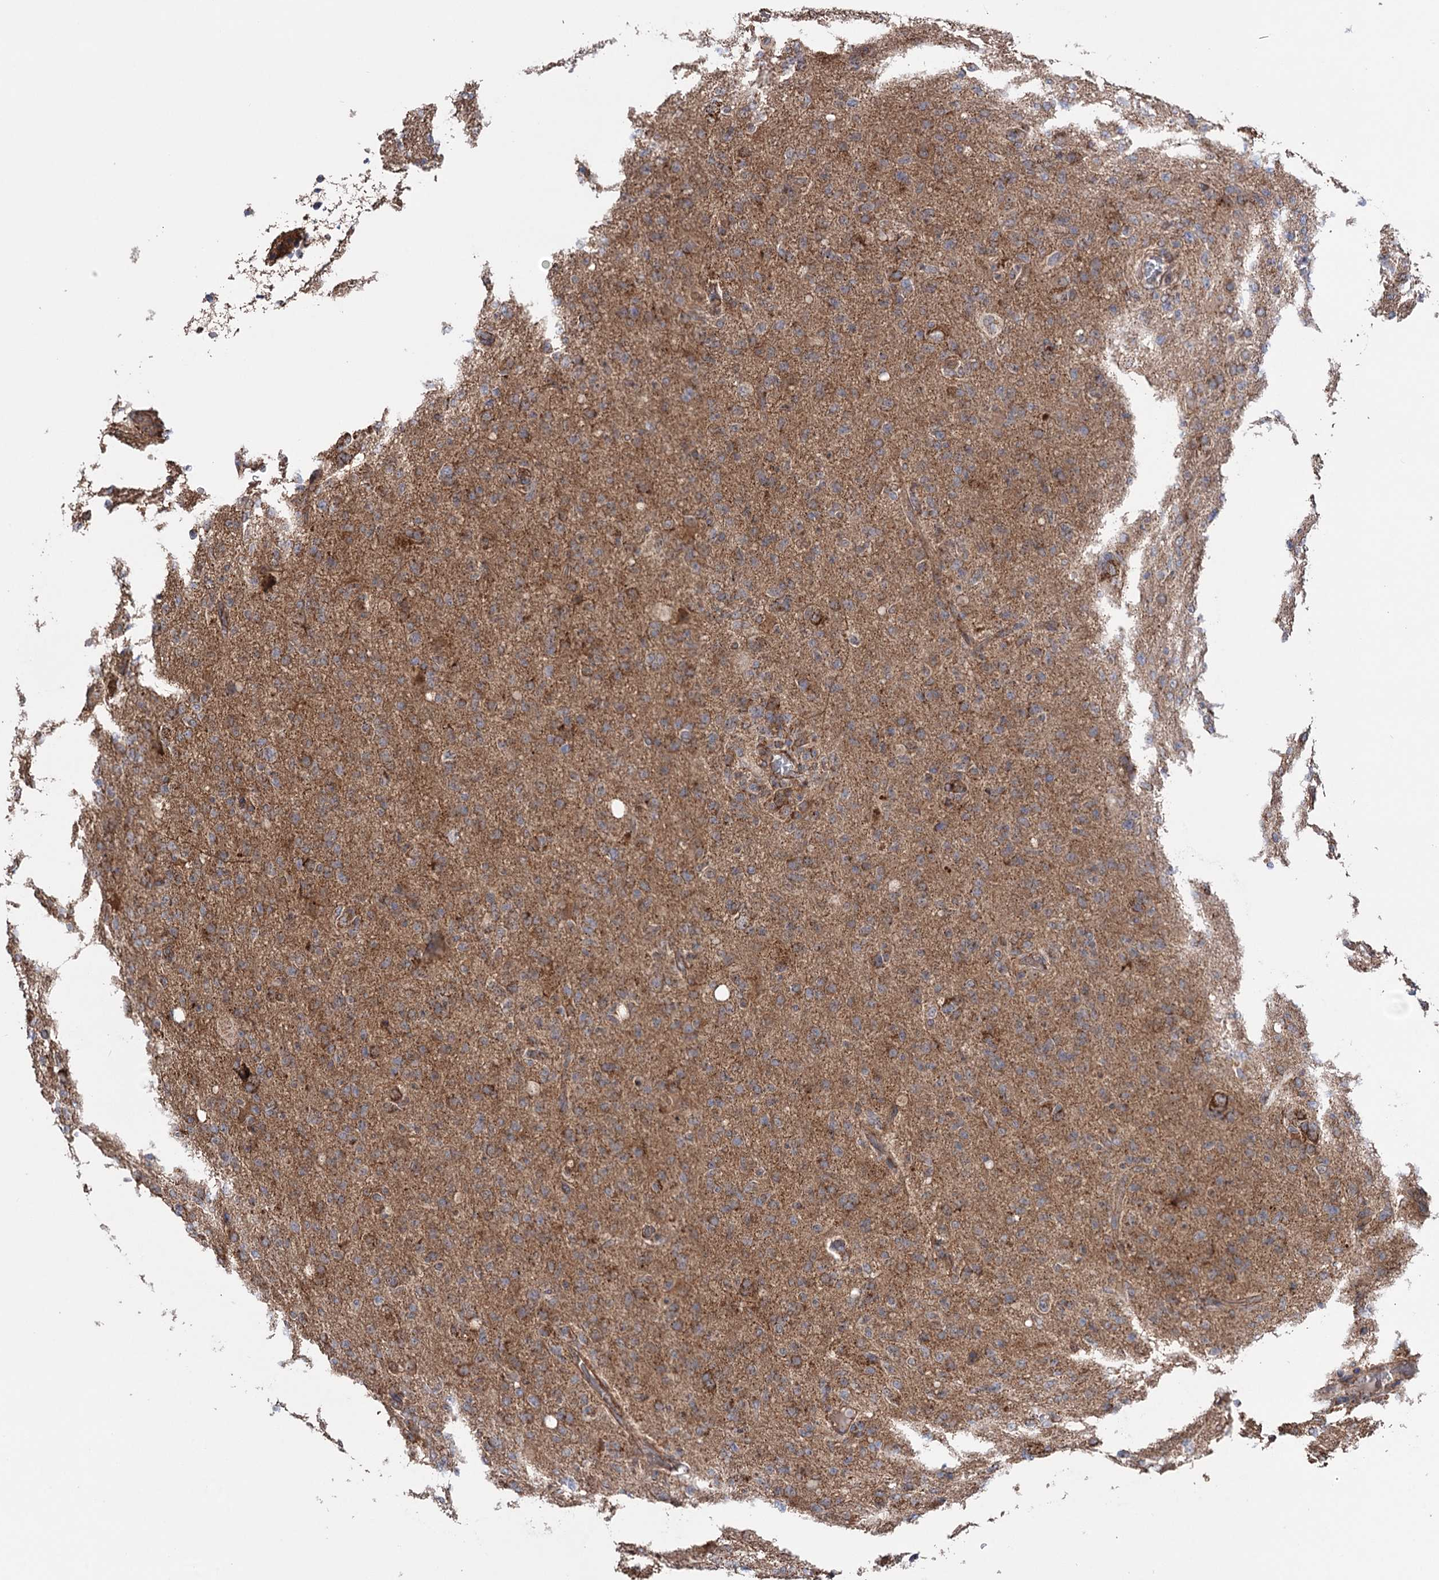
{"staining": {"intensity": "moderate", "quantity": "25%-75%", "location": "cytoplasmic/membranous"}, "tissue": "glioma", "cell_type": "Tumor cells", "image_type": "cancer", "snomed": [{"axis": "morphology", "description": "Glioma, malignant, High grade"}, {"axis": "topography", "description": "Brain"}], "caption": "Protein expression analysis of human malignant glioma (high-grade) reveals moderate cytoplasmic/membranous staining in approximately 25%-75% of tumor cells.", "gene": "SUCLA2", "patient": {"sex": "female", "age": 57}}